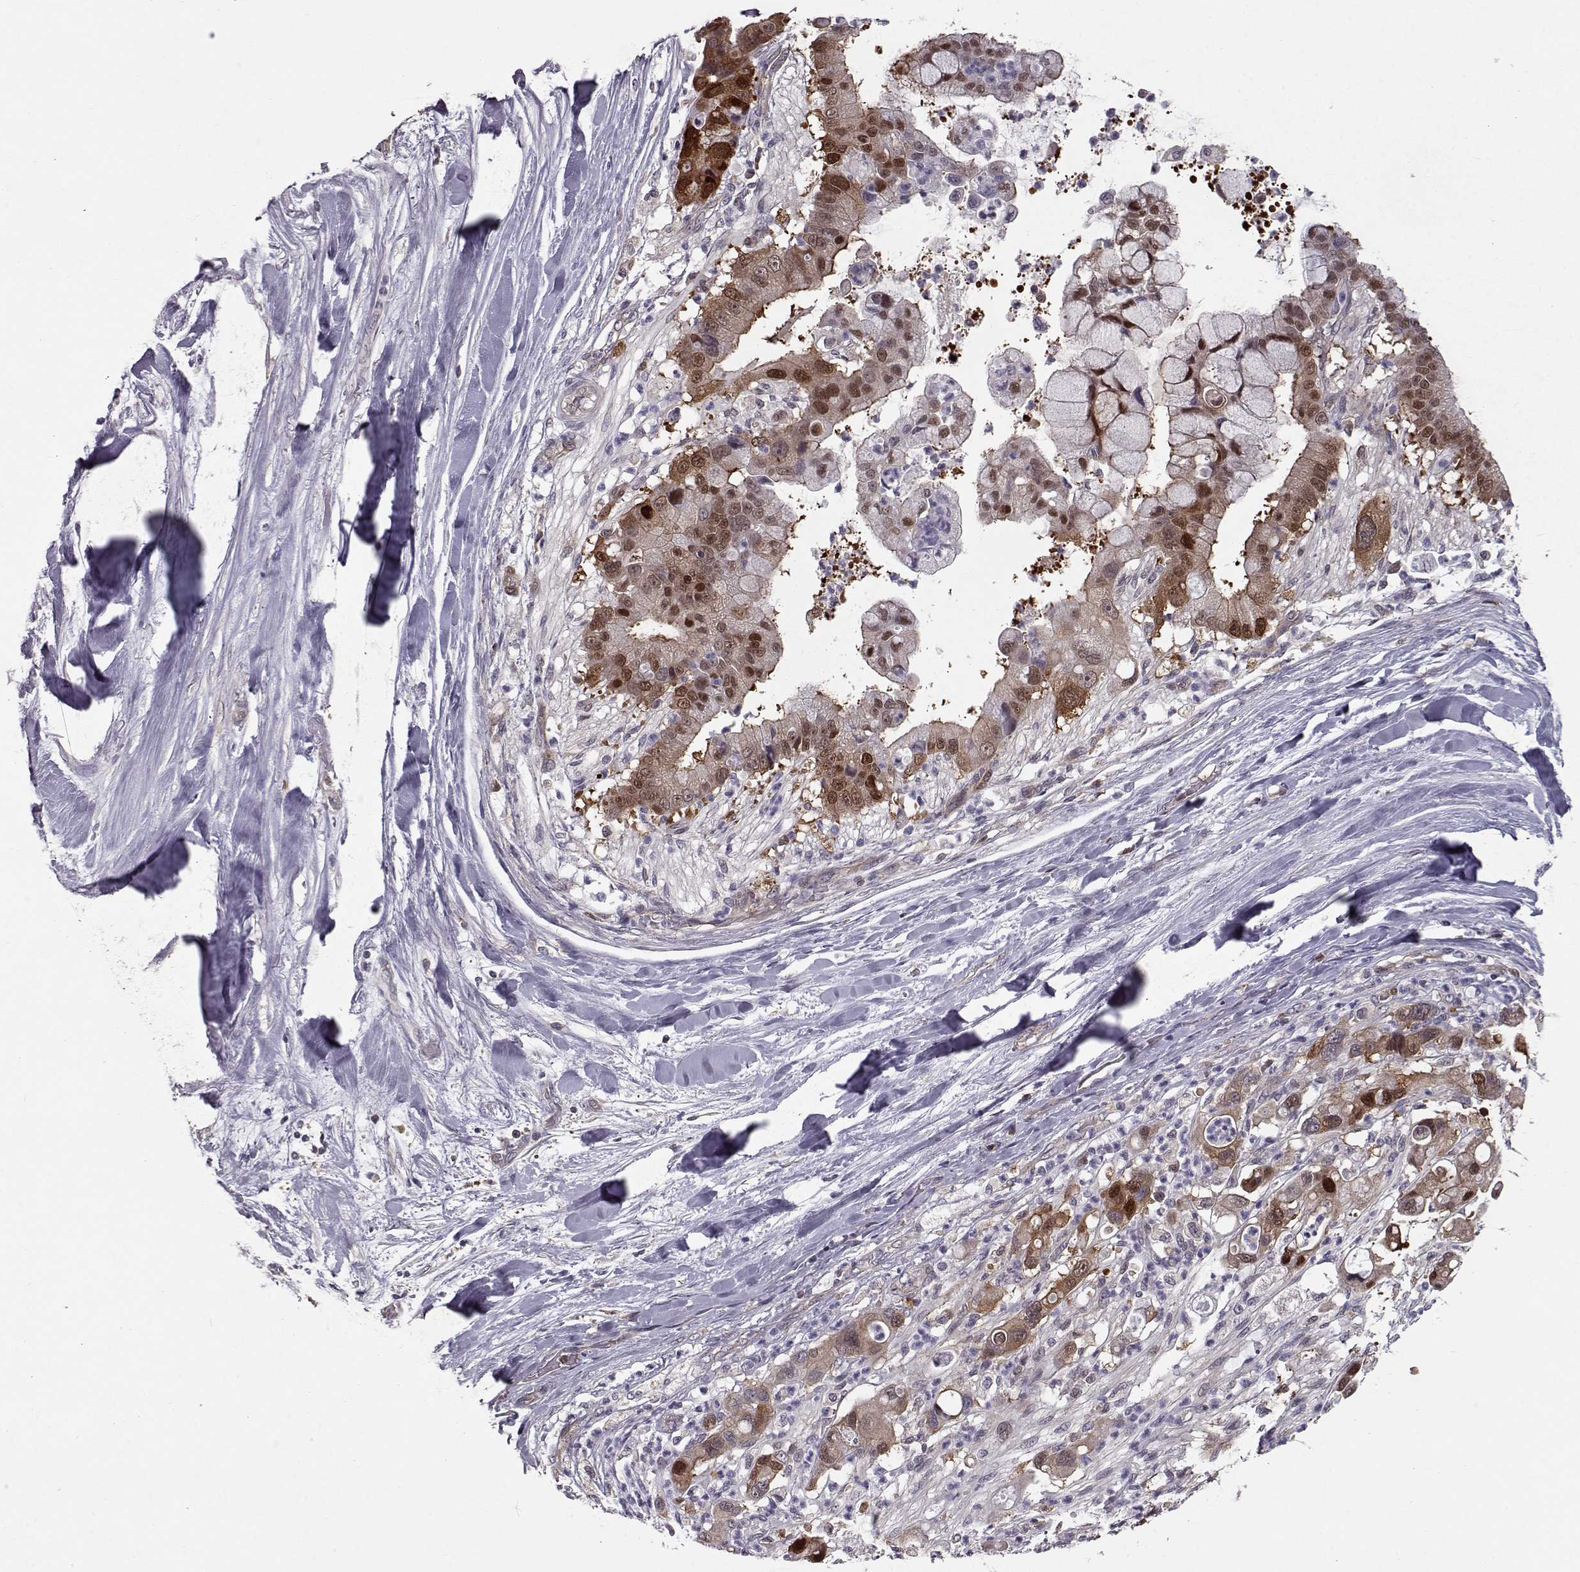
{"staining": {"intensity": "moderate", "quantity": "25%-75%", "location": "cytoplasmic/membranous"}, "tissue": "liver cancer", "cell_type": "Tumor cells", "image_type": "cancer", "snomed": [{"axis": "morphology", "description": "Cholangiocarcinoma"}, {"axis": "topography", "description": "Liver"}], "caption": "Protein staining of liver cancer tissue shows moderate cytoplasmic/membranous staining in about 25%-75% of tumor cells.", "gene": "RANBP1", "patient": {"sex": "female", "age": 54}}